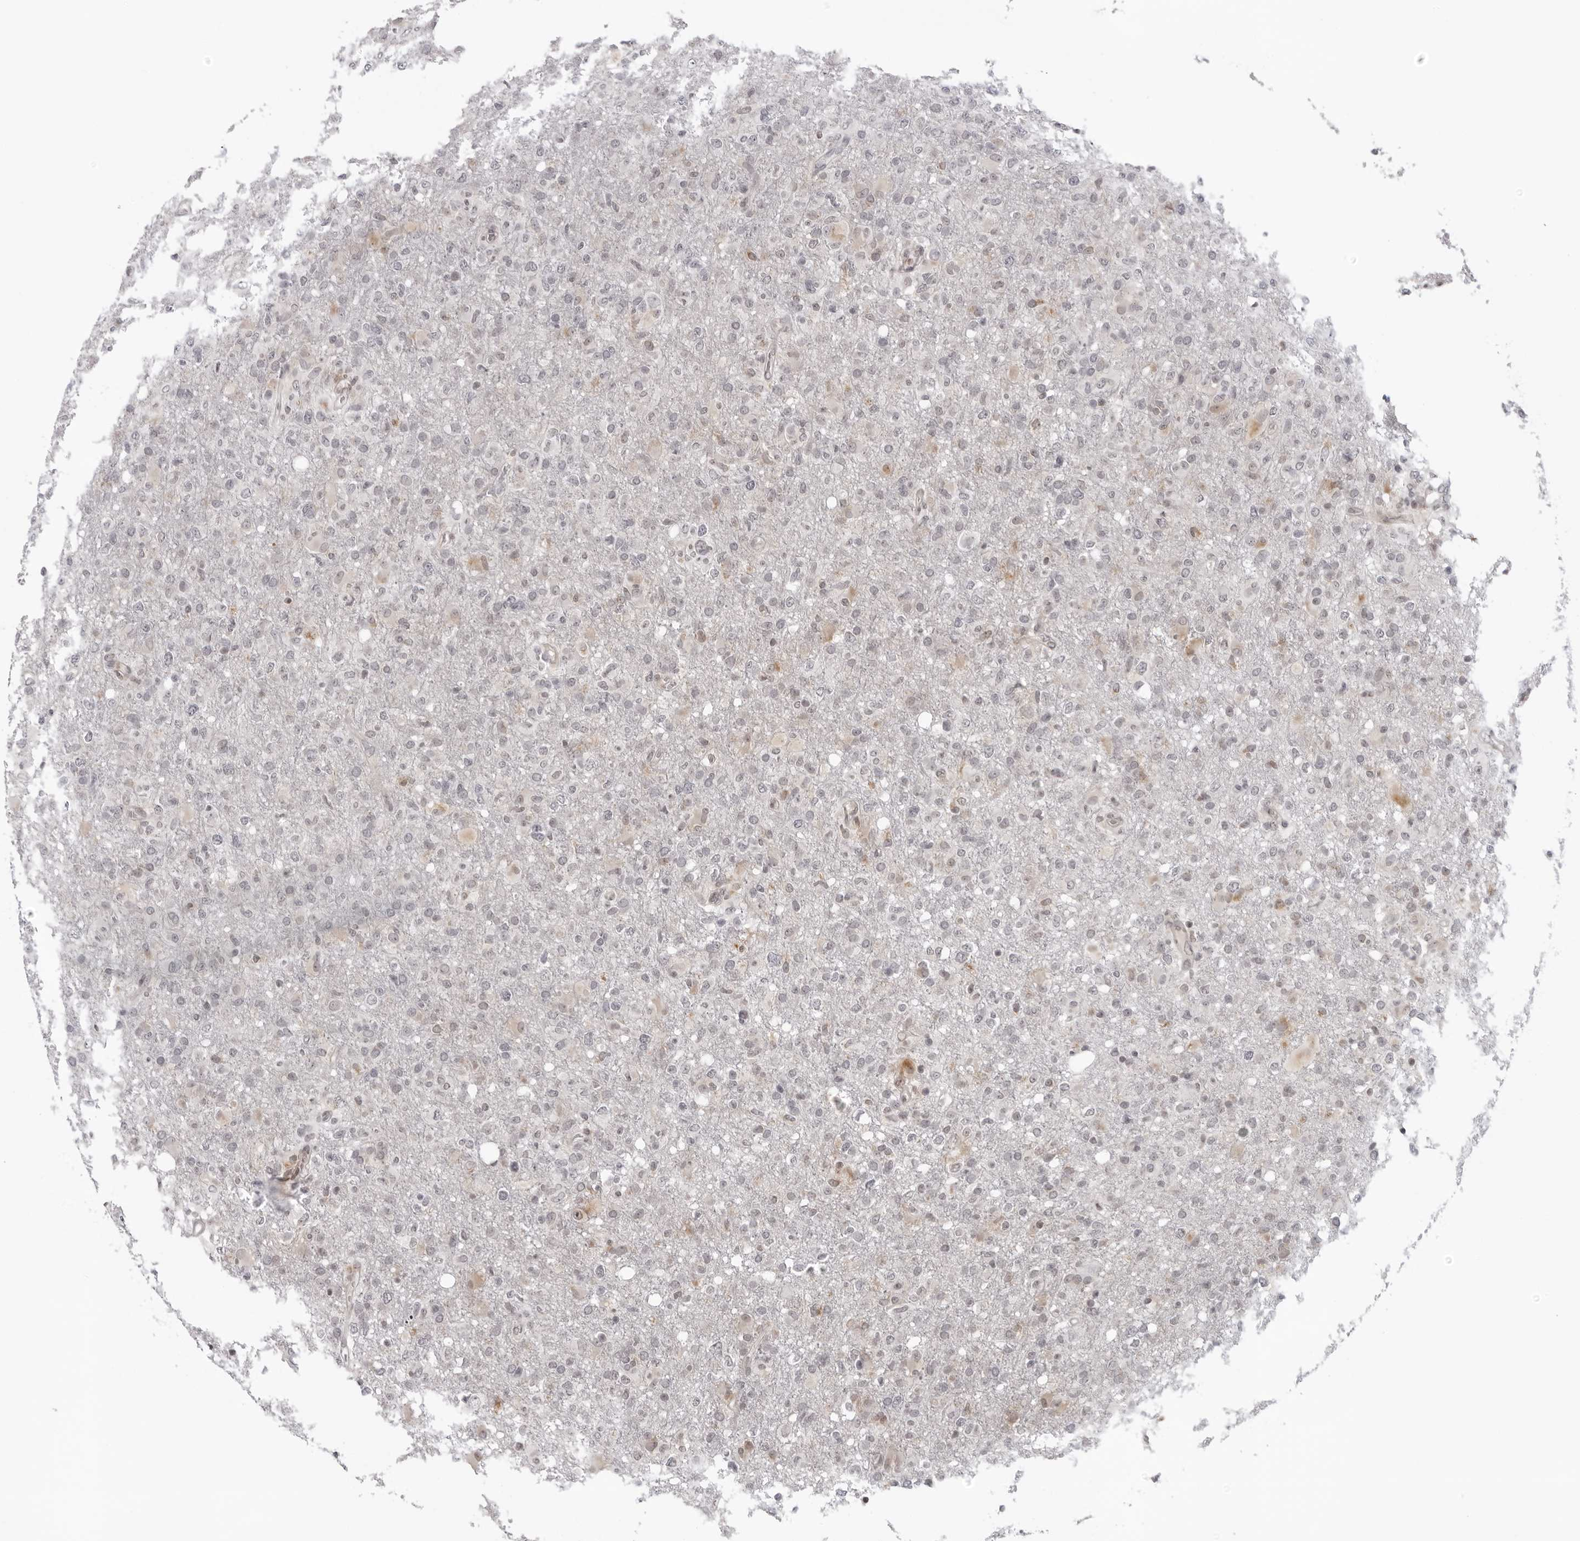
{"staining": {"intensity": "negative", "quantity": "none", "location": "none"}, "tissue": "glioma", "cell_type": "Tumor cells", "image_type": "cancer", "snomed": [{"axis": "morphology", "description": "Glioma, malignant, High grade"}, {"axis": "topography", "description": "Brain"}], "caption": "The image shows no significant staining in tumor cells of glioma.", "gene": "MRPS15", "patient": {"sex": "female", "age": 57}}